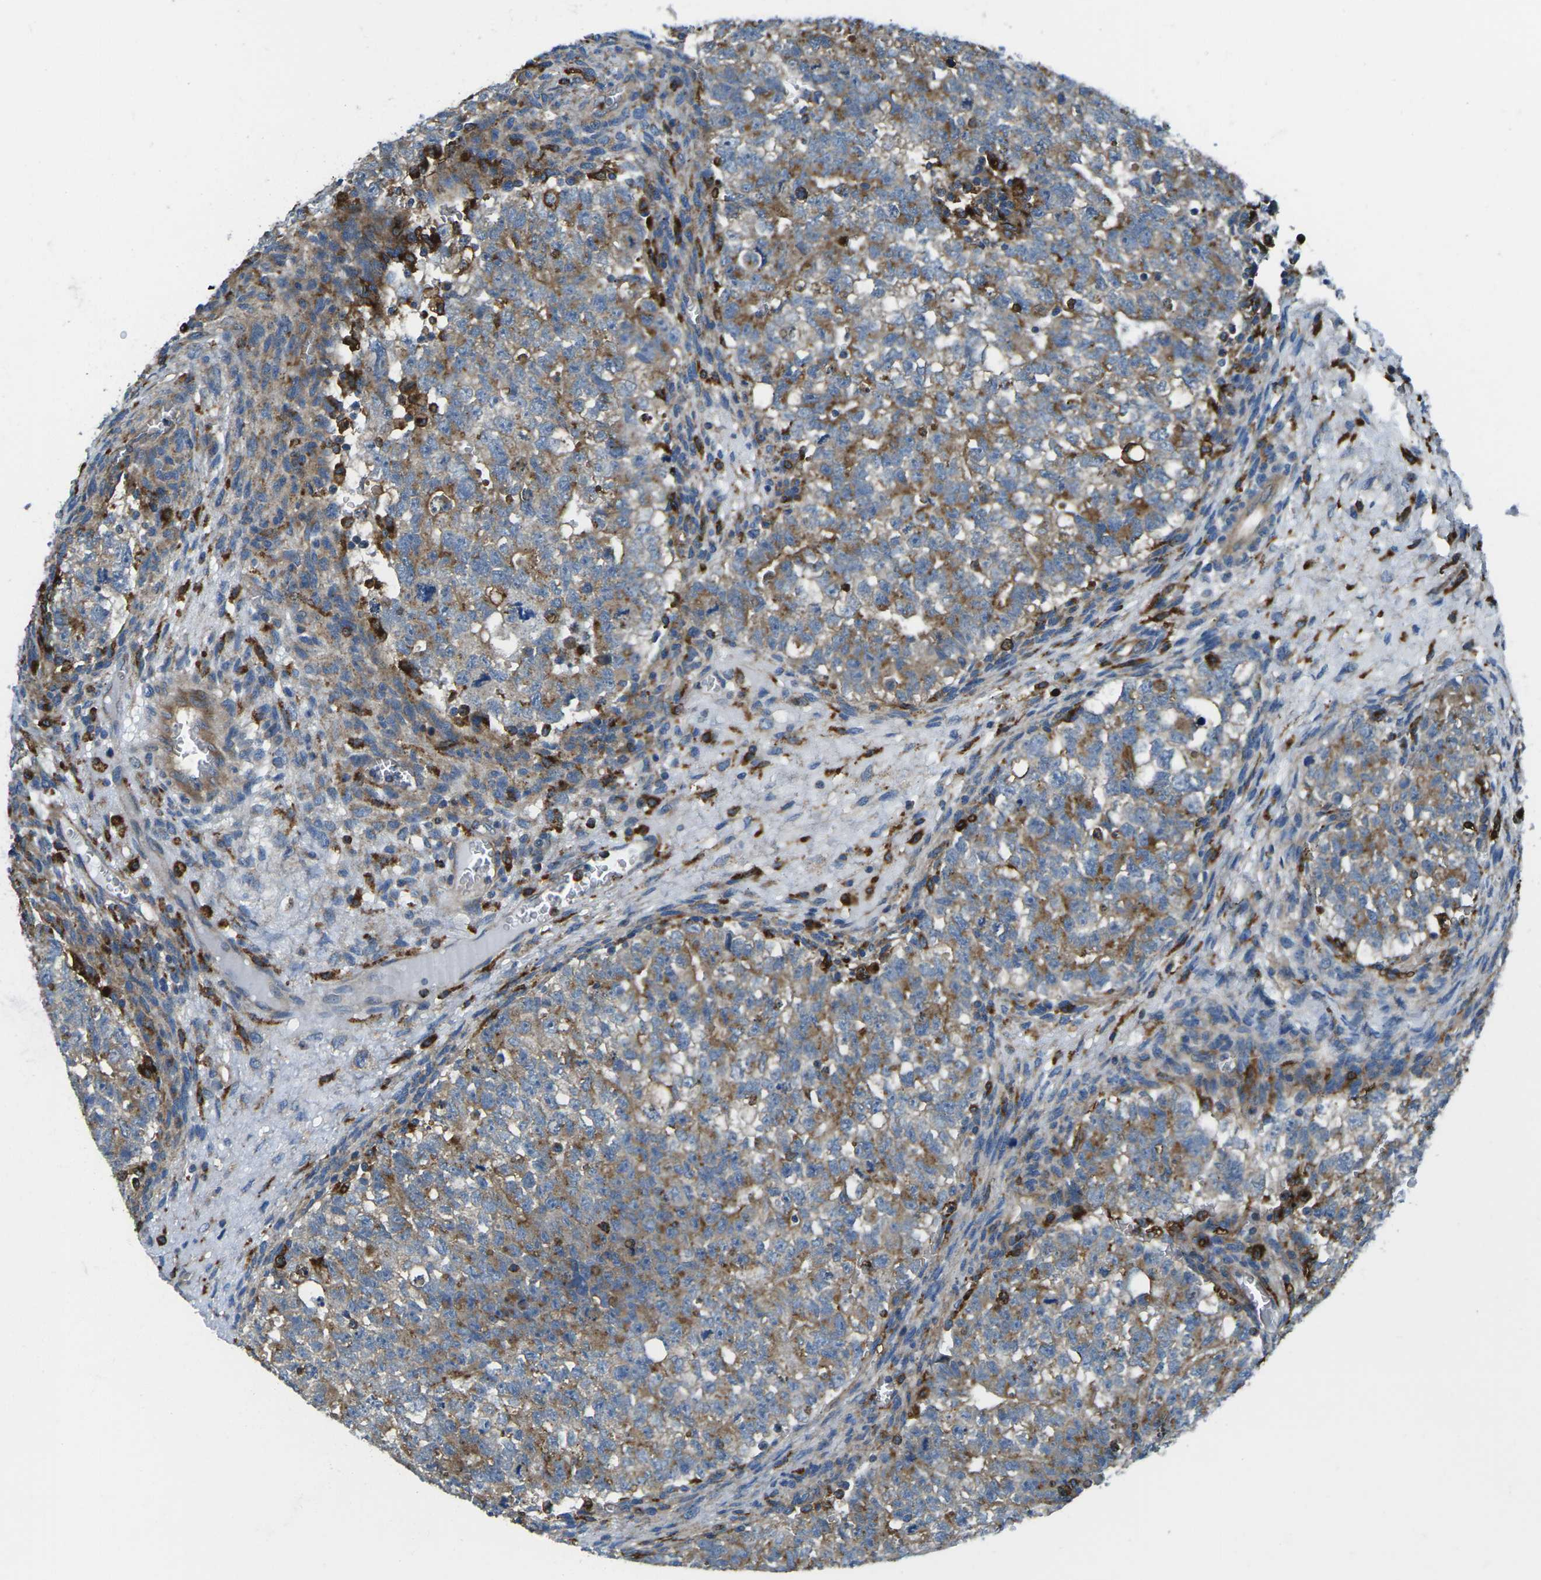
{"staining": {"intensity": "moderate", "quantity": "25%-75%", "location": "cytoplasmic/membranous"}, "tissue": "testis cancer", "cell_type": "Tumor cells", "image_type": "cancer", "snomed": [{"axis": "morphology", "description": "Seminoma, NOS"}, {"axis": "morphology", "description": "Carcinoma, Embryonal, NOS"}, {"axis": "topography", "description": "Testis"}], "caption": "IHC of human testis embryonal carcinoma displays medium levels of moderate cytoplasmic/membranous staining in approximately 25%-75% of tumor cells. Immunohistochemistry stains the protein of interest in brown and the nuclei are stained blue.", "gene": "CDK17", "patient": {"sex": "male", "age": 38}}